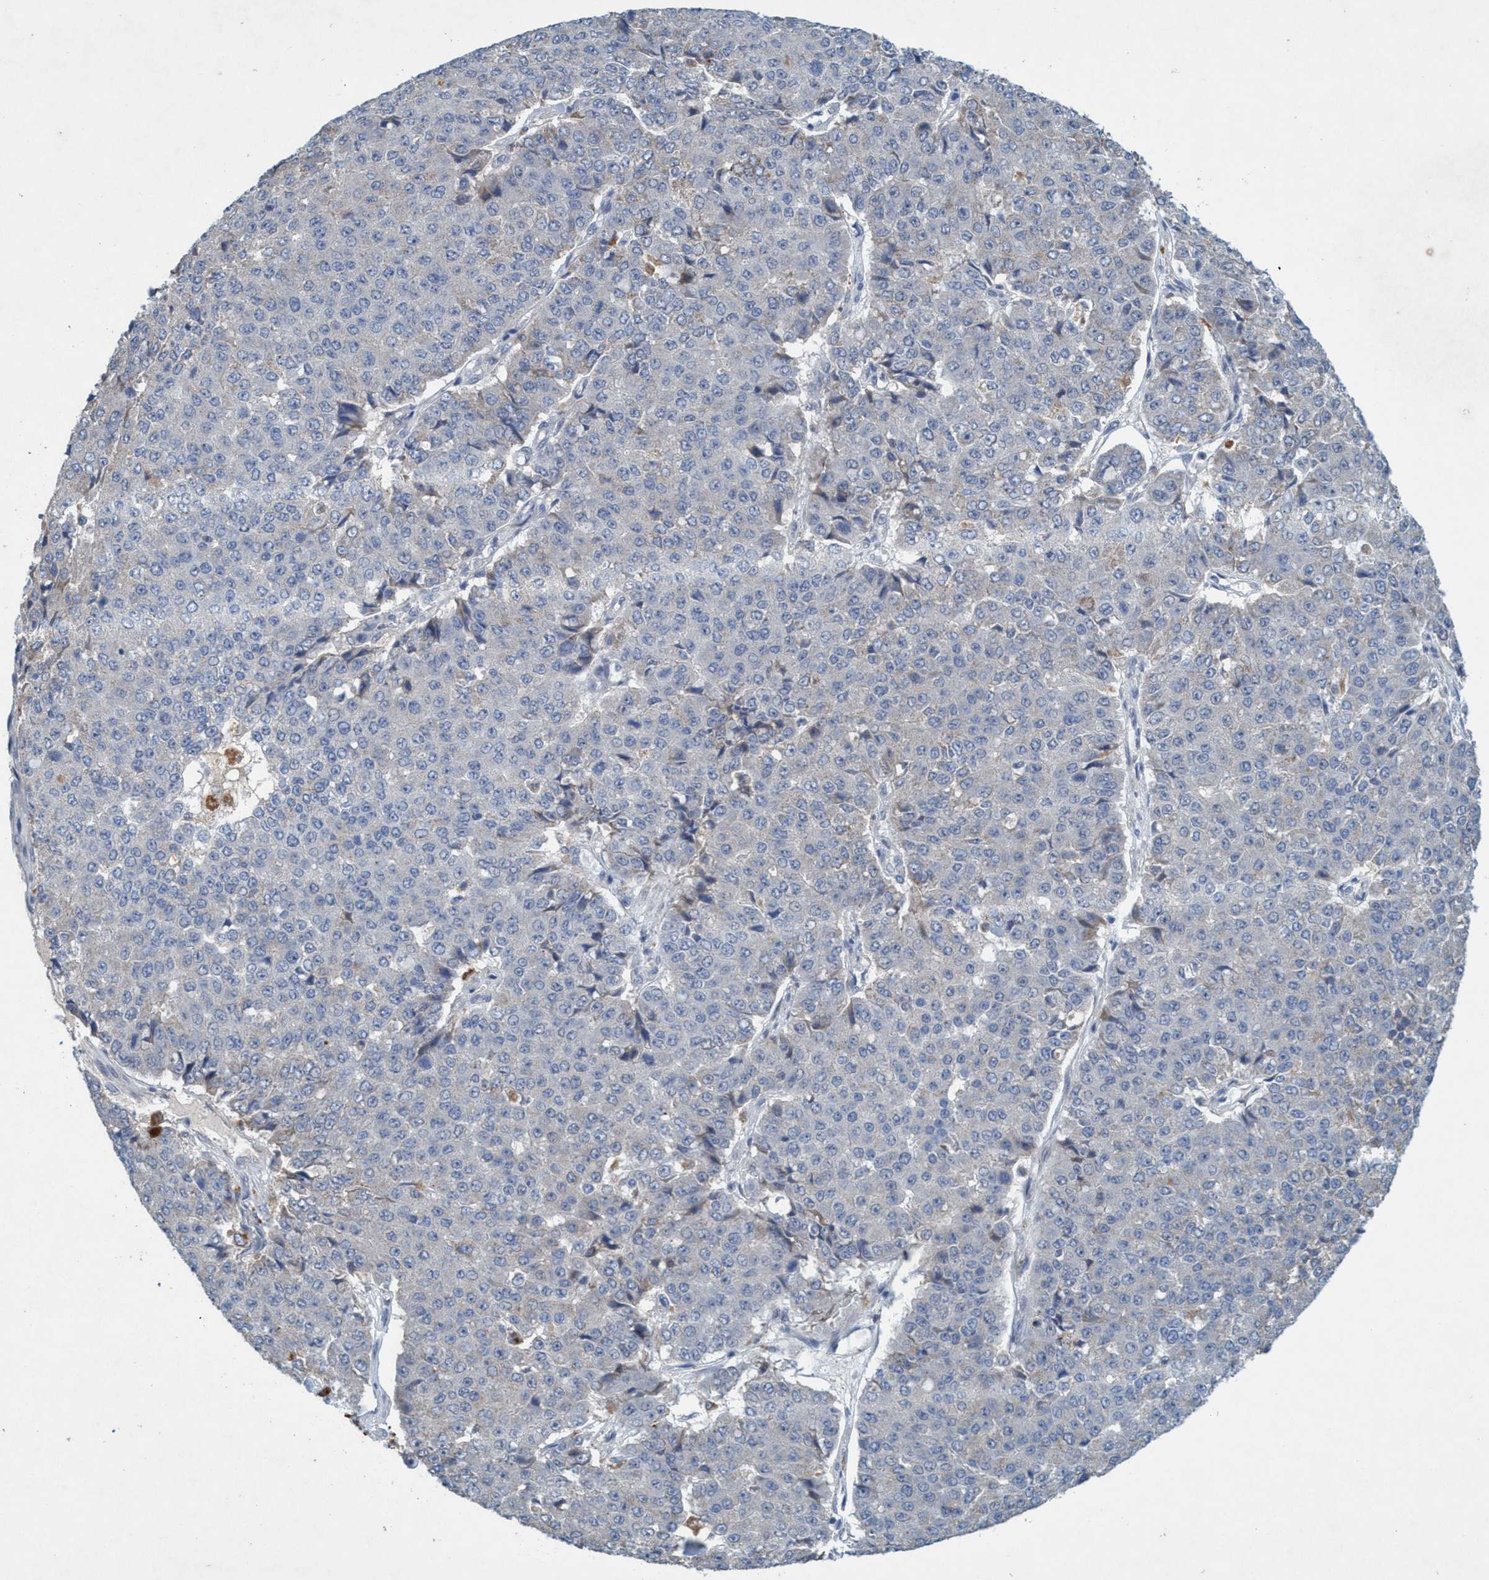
{"staining": {"intensity": "negative", "quantity": "none", "location": "none"}, "tissue": "pancreatic cancer", "cell_type": "Tumor cells", "image_type": "cancer", "snomed": [{"axis": "morphology", "description": "Adenocarcinoma, NOS"}, {"axis": "topography", "description": "Pancreas"}], "caption": "This is an IHC histopathology image of human pancreatic cancer. There is no expression in tumor cells.", "gene": "RNF208", "patient": {"sex": "male", "age": 50}}